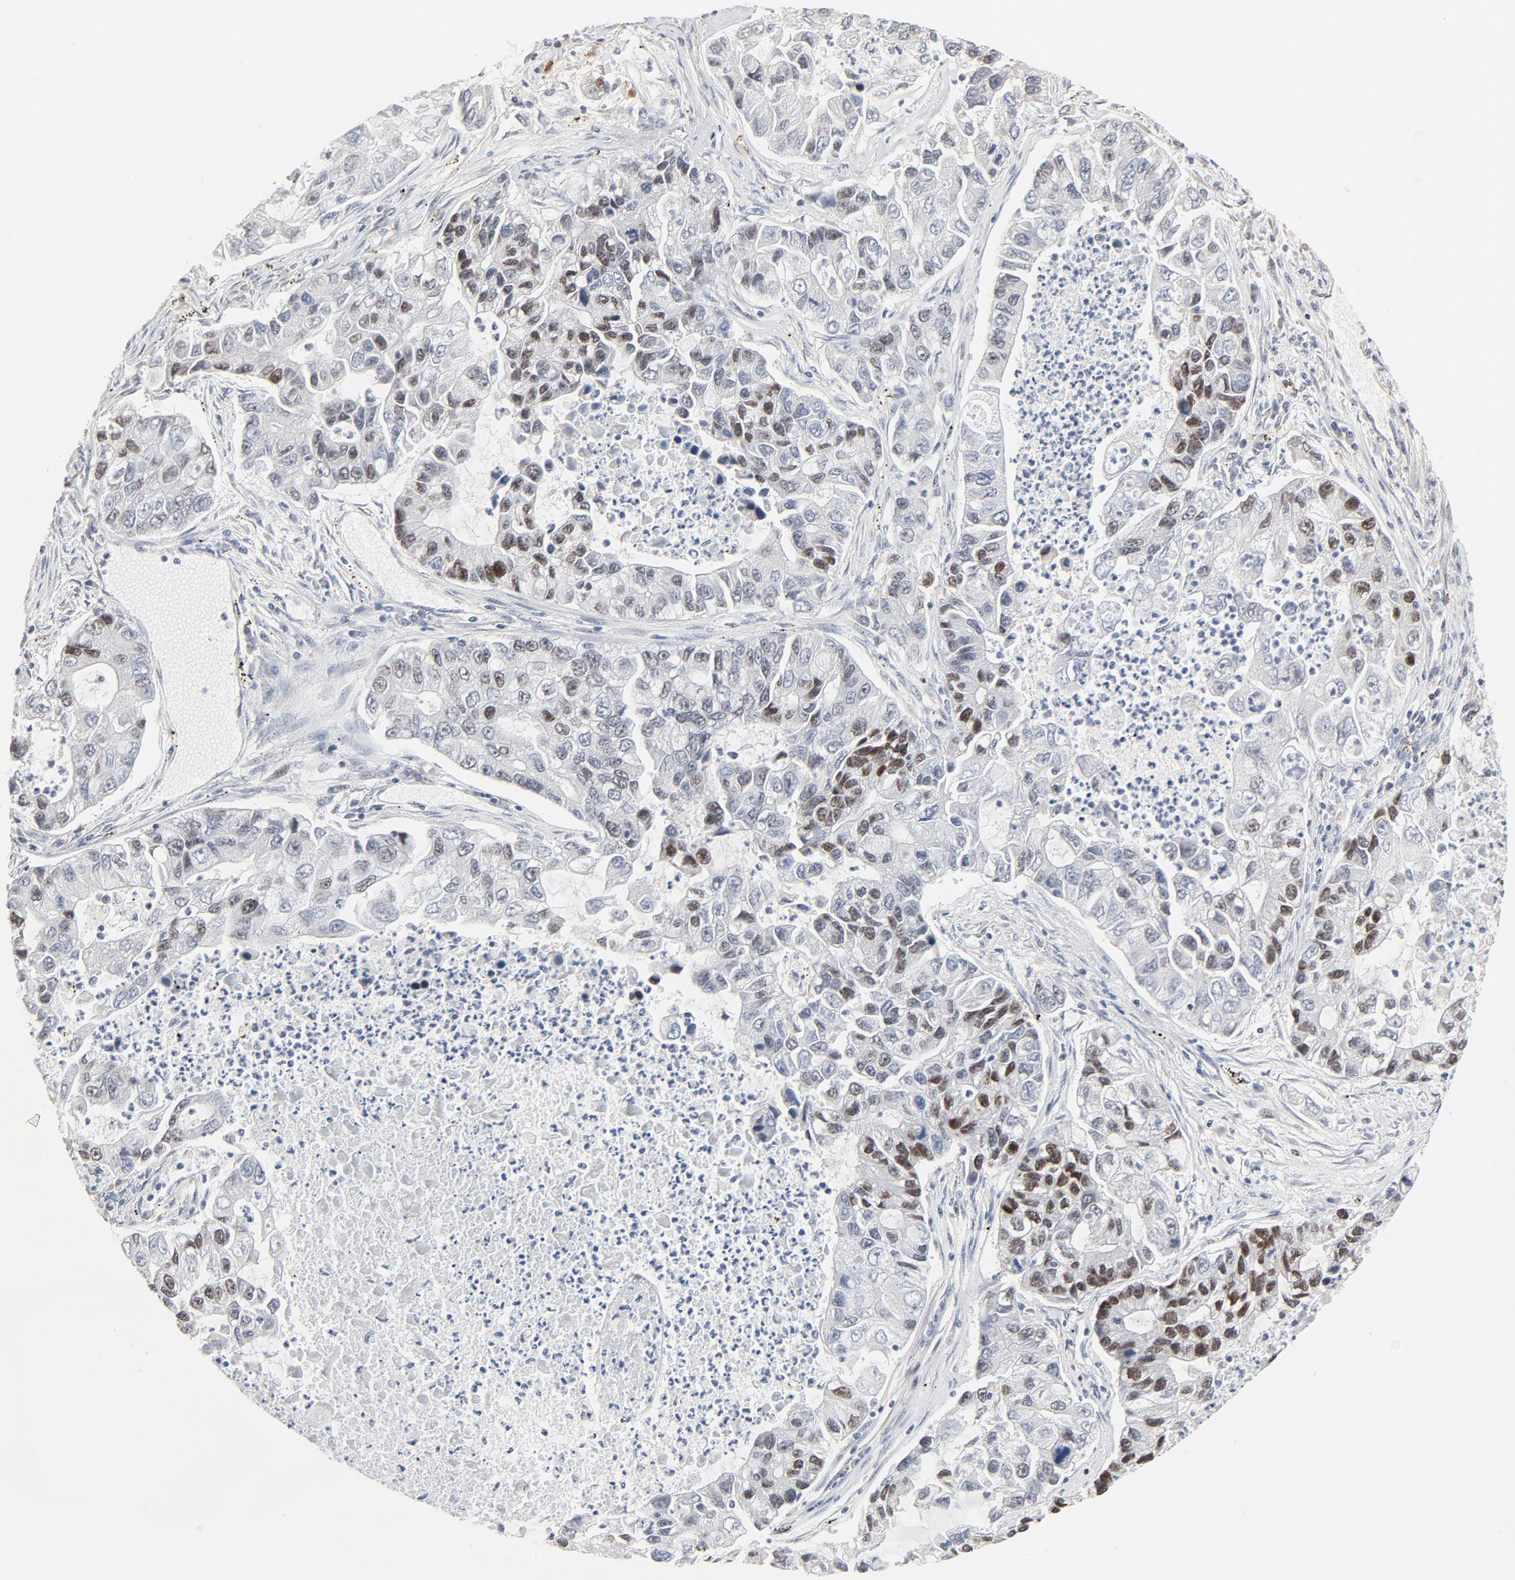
{"staining": {"intensity": "moderate", "quantity": "25%-75%", "location": "nuclear"}, "tissue": "lung cancer", "cell_type": "Tumor cells", "image_type": "cancer", "snomed": [{"axis": "morphology", "description": "Adenocarcinoma, NOS"}, {"axis": "topography", "description": "Lung"}], "caption": "A high-resolution histopathology image shows immunohistochemistry staining of adenocarcinoma (lung), which exhibits moderate nuclear expression in approximately 25%-75% of tumor cells. The staining was performed using DAB to visualize the protein expression in brown, while the nuclei were stained in blue with hematoxylin (Magnification: 20x).", "gene": "GTF2I", "patient": {"sex": "female", "age": 51}}